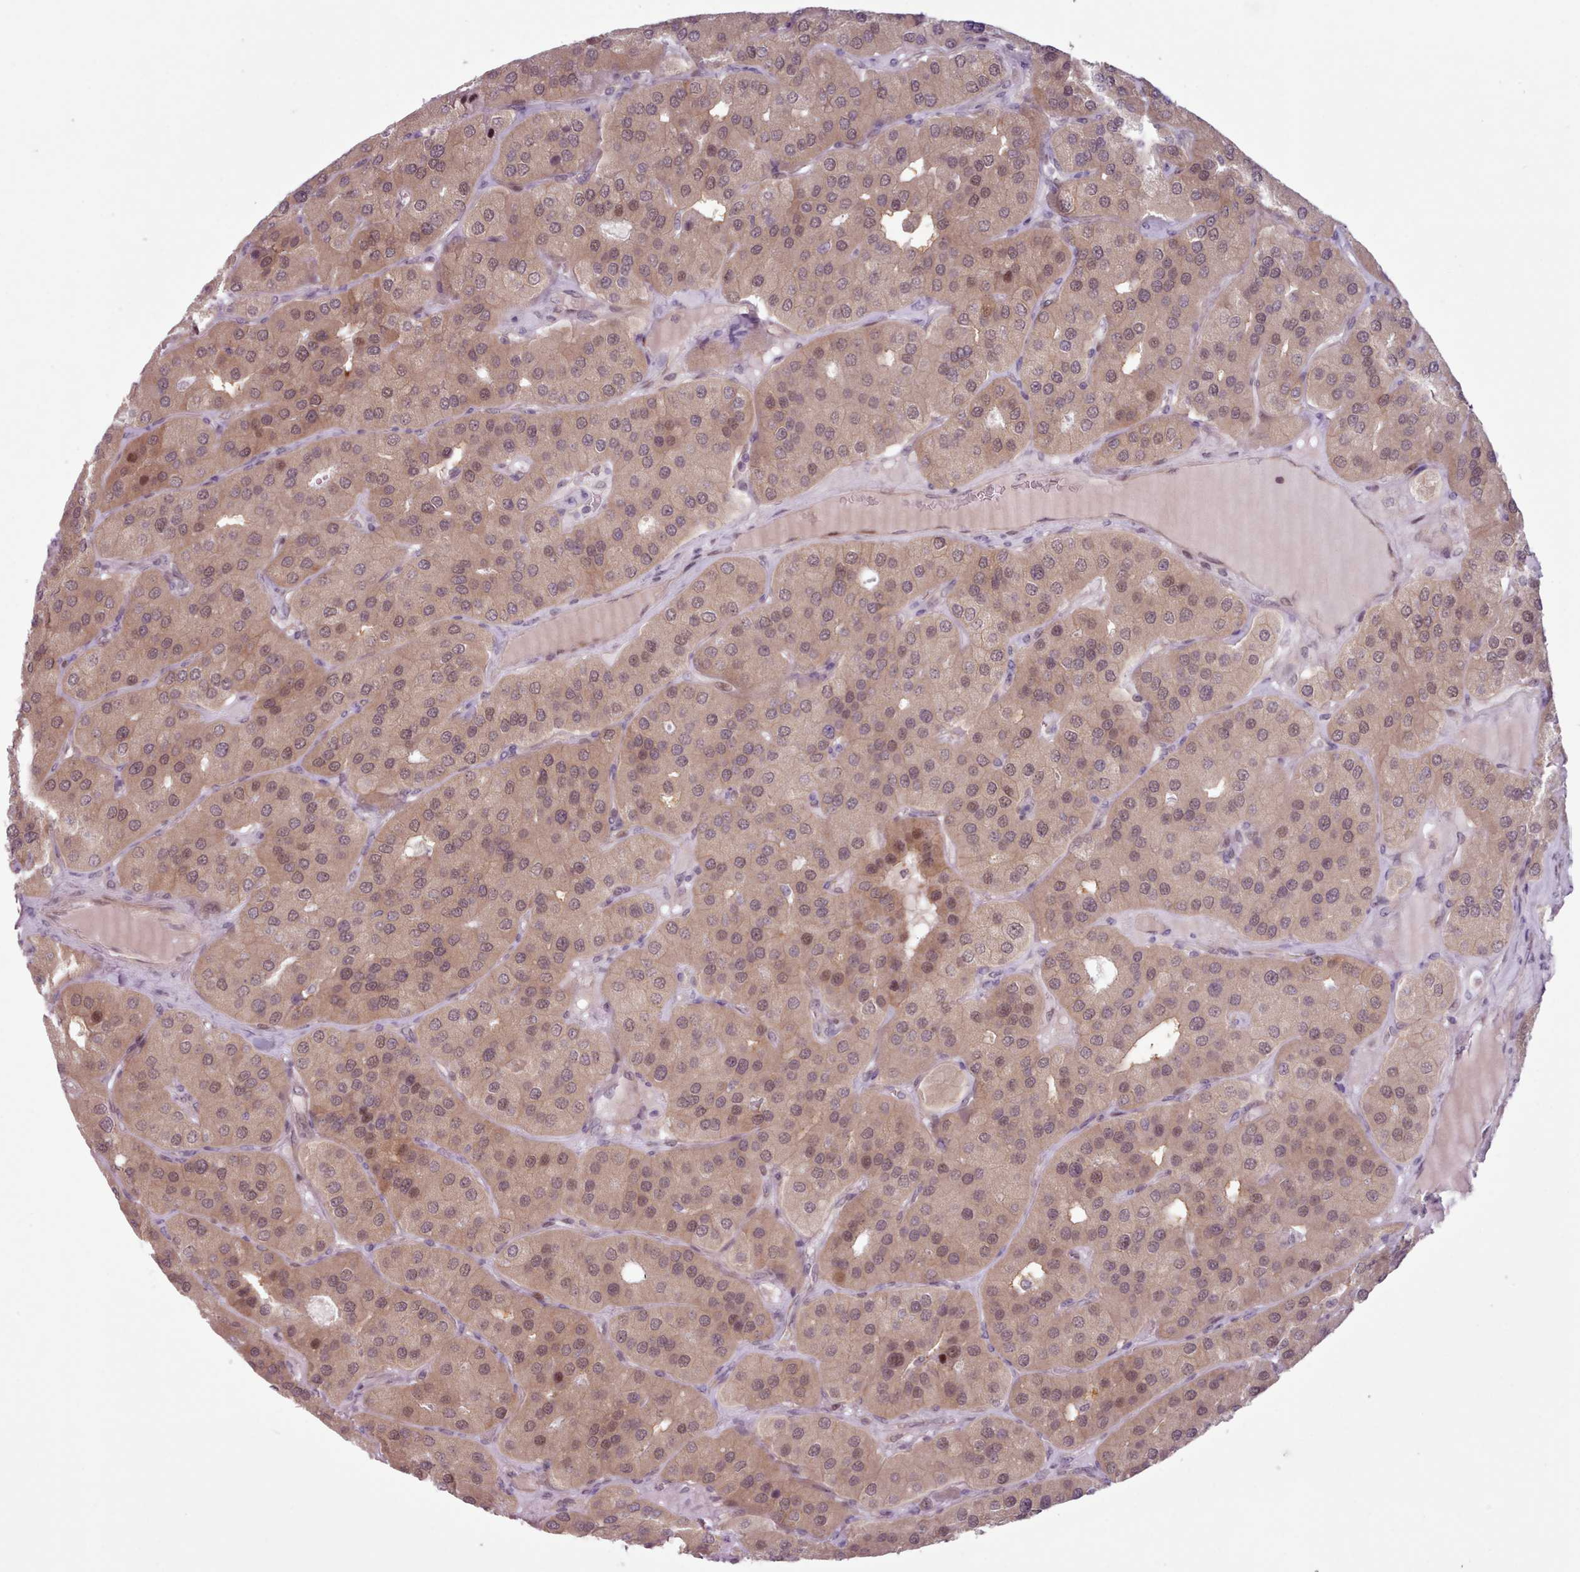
{"staining": {"intensity": "moderate", "quantity": "<25%", "location": "nuclear"}, "tissue": "parathyroid gland", "cell_type": "Glandular cells", "image_type": "normal", "snomed": [{"axis": "morphology", "description": "Normal tissue, NOS"}, {"axis": "morphology", "description": "Adenoma, NOS"}, {"axis": "topography", "description": "Parathyroid gland"}], "caption": "Moderate nuclear expression for a protein is seen in about <25% of glandular cells of normal parathyroid gland using IHC.", "gene": "KBTBD6", "patient": {"sex": "female", "age": 86}}